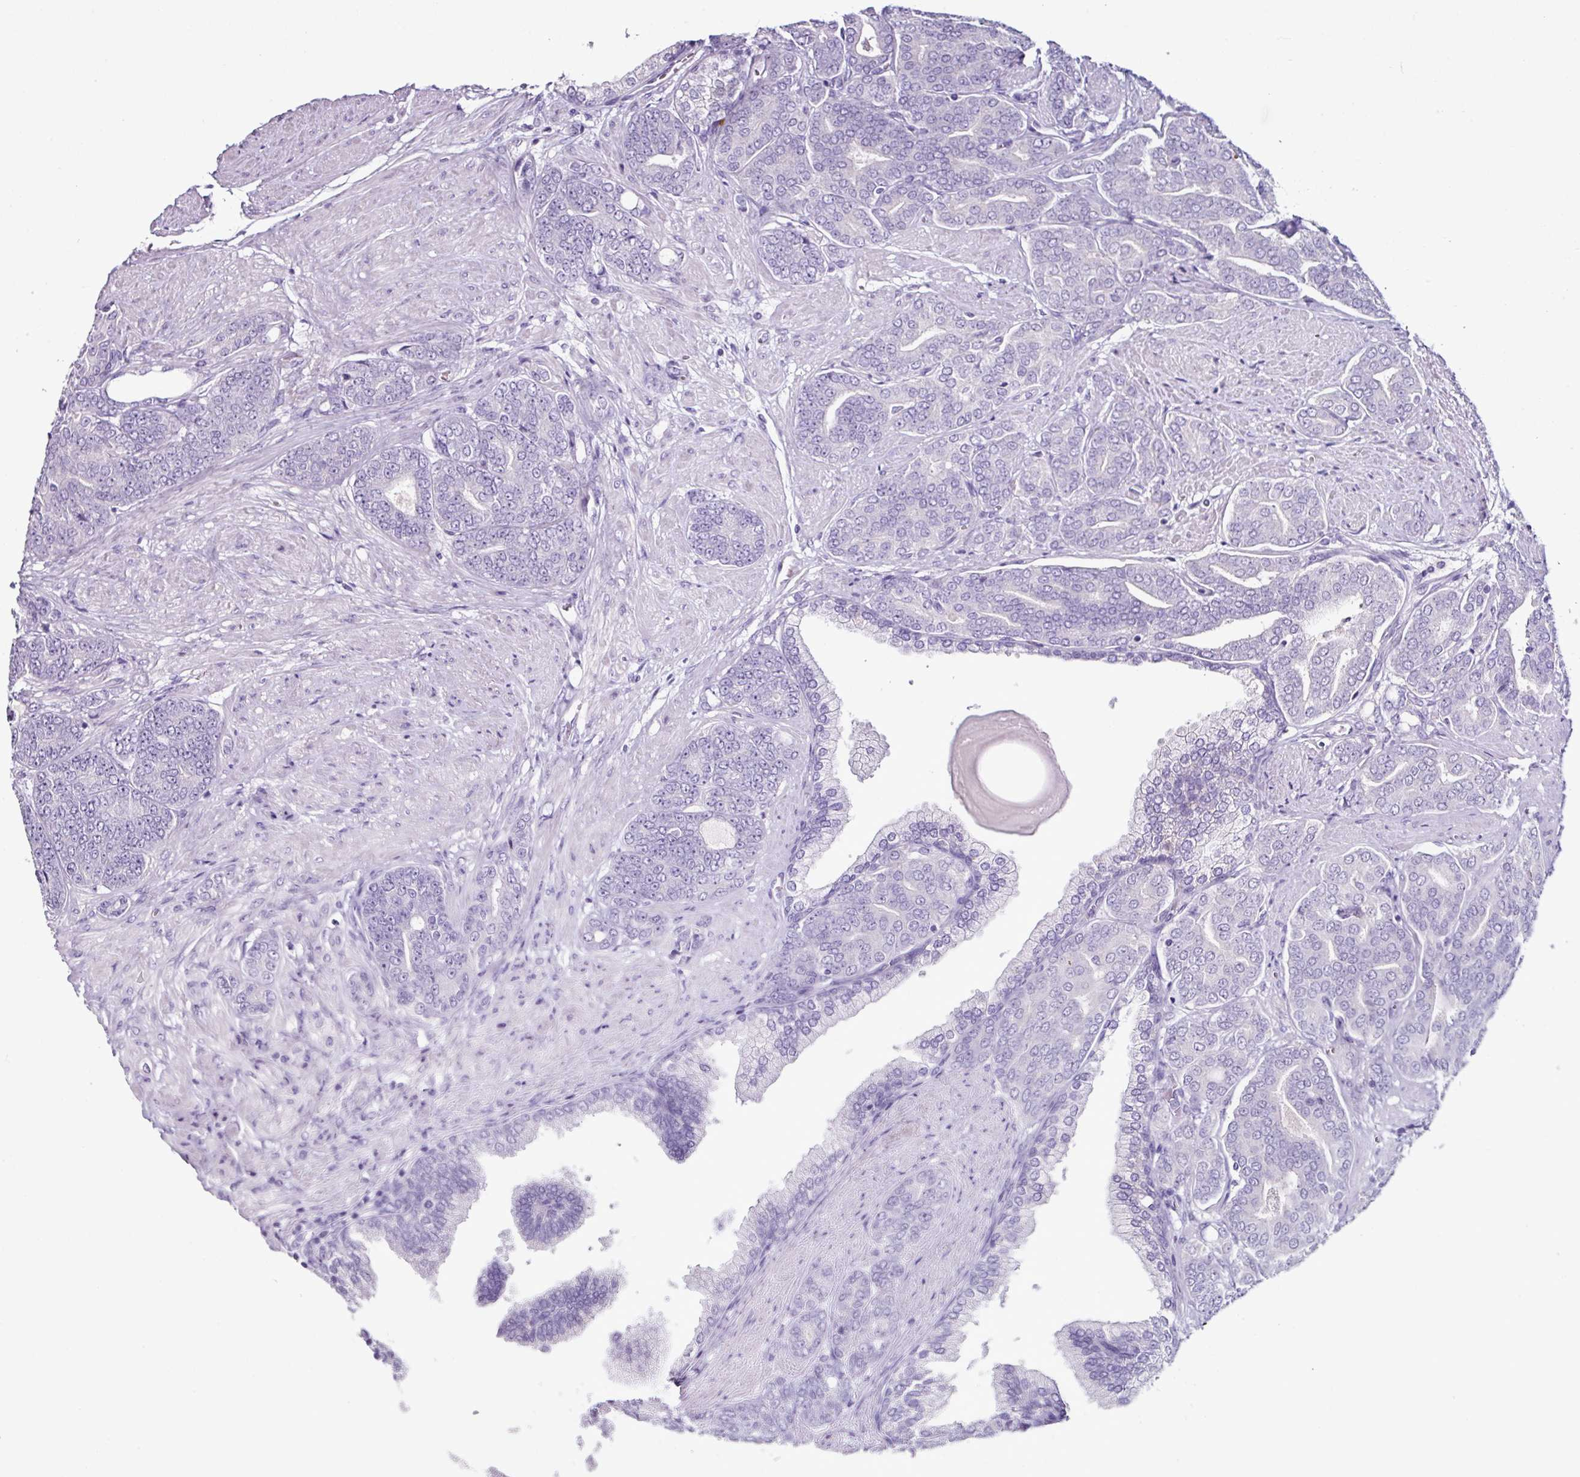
{"staining": {"intensity": "negative", "quantity": "none", "location": "none"}, "tissue": "prostate cancer", "cell_type": "Tumor cells", "image_type": "cancer", "snomed": [{"axis": "morphology", "description": "Adenocarcinoma, High grade"}, {"axis": "topography", "description": "Prostate"}], "caption": "Protein analysis of adenocarcinoma (high-grade) (prostate) shows no significant positivity in tumor cells.", "gene": "GLP2R", "patient": {"sex": "male", "age": 67}}